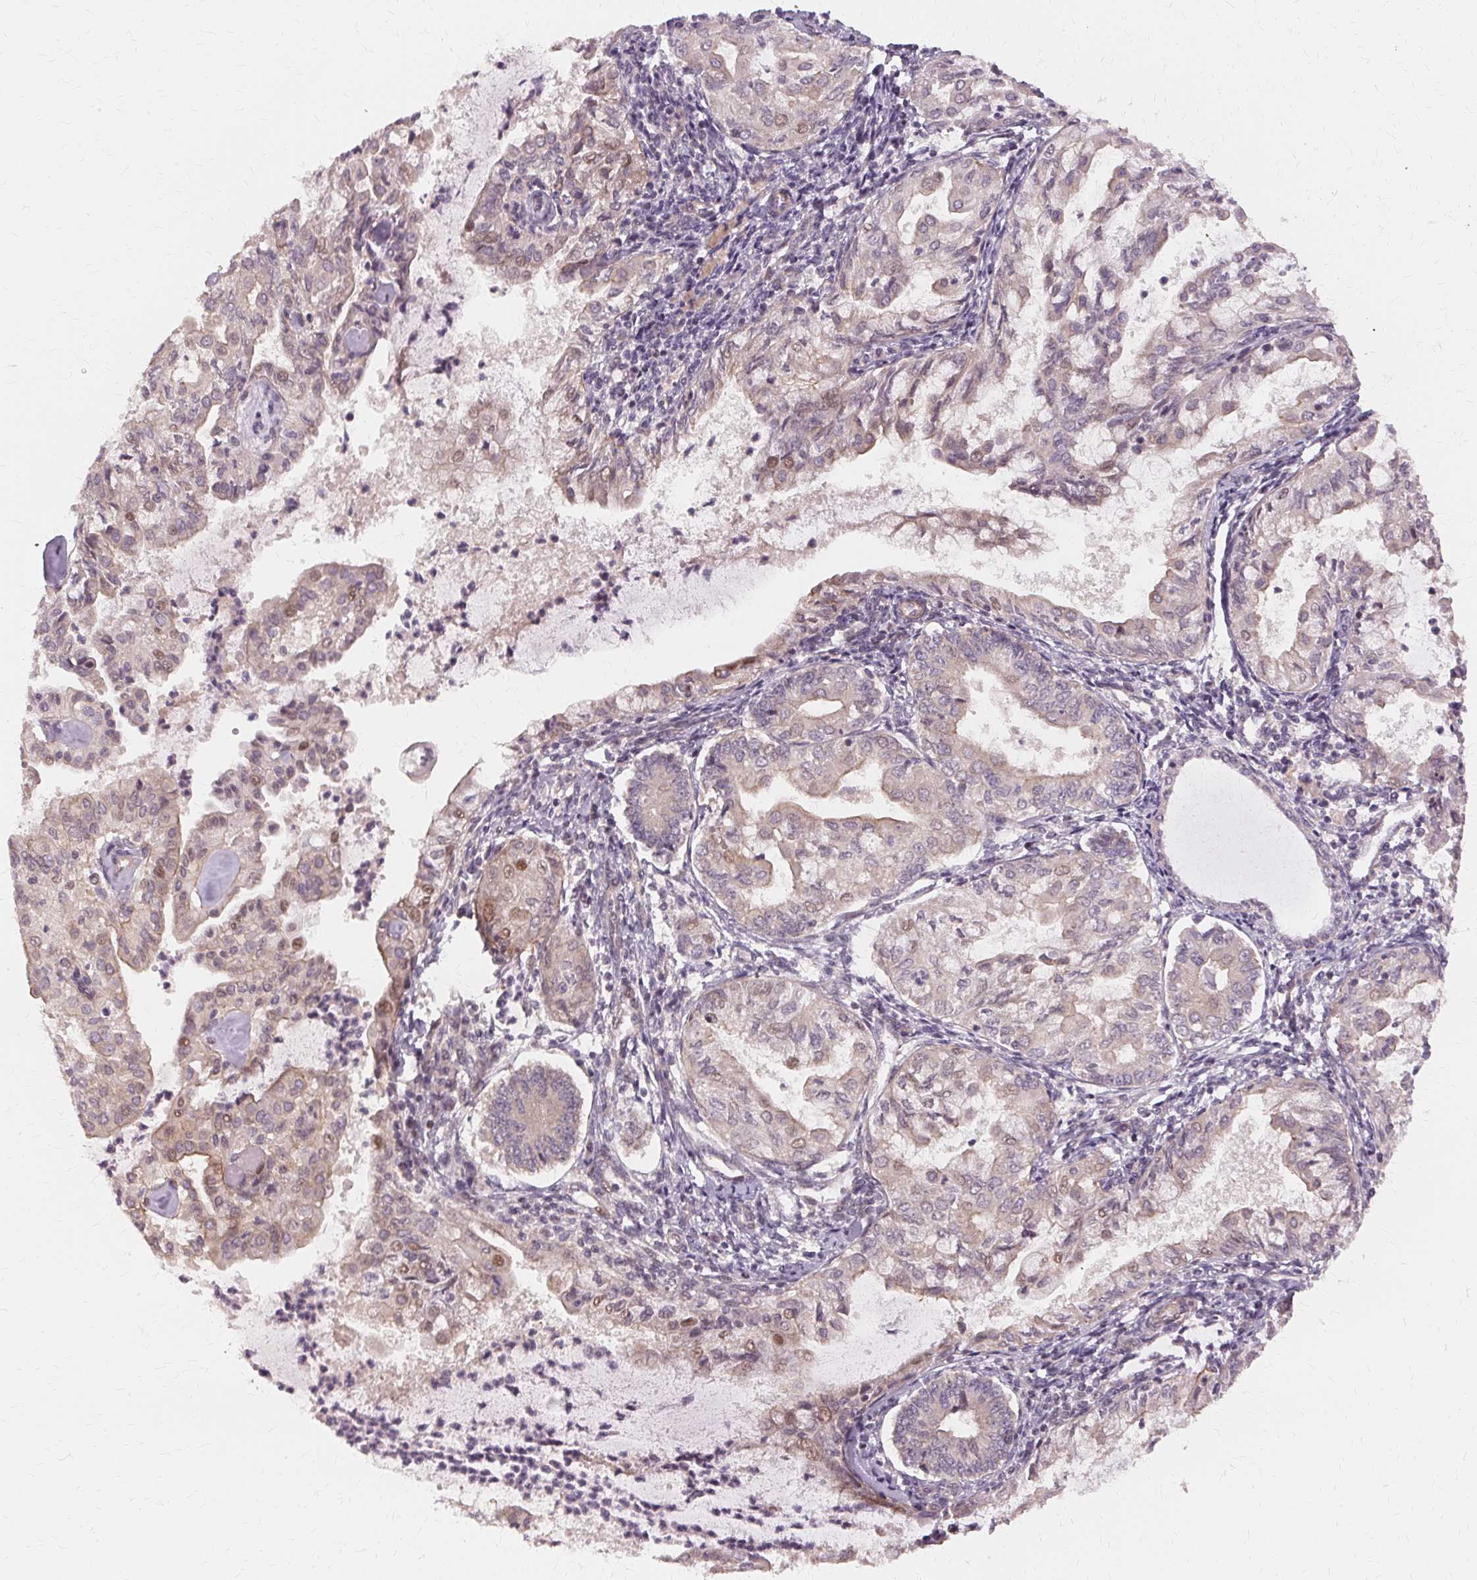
{"staining": {"intensity": "weak", "quantity": "<25%", "location": "nuclear"}, "tissue": "endometrial cancer", "cell_type": "Tumor cells", "image_type": "cancer", "snomed": [{"axis": "morphology", "description": "Adenocarcinoma, NOS"}, {"axis": "topography", "description": "Endometrium"}], "caption": "Tumor cells are negative for brown protein staining in endometrial cancer (adenocarcinoma). Nuclei are stained in blue.", "gene": "USP8", "patient": {"sex": "female", "age": 68}}